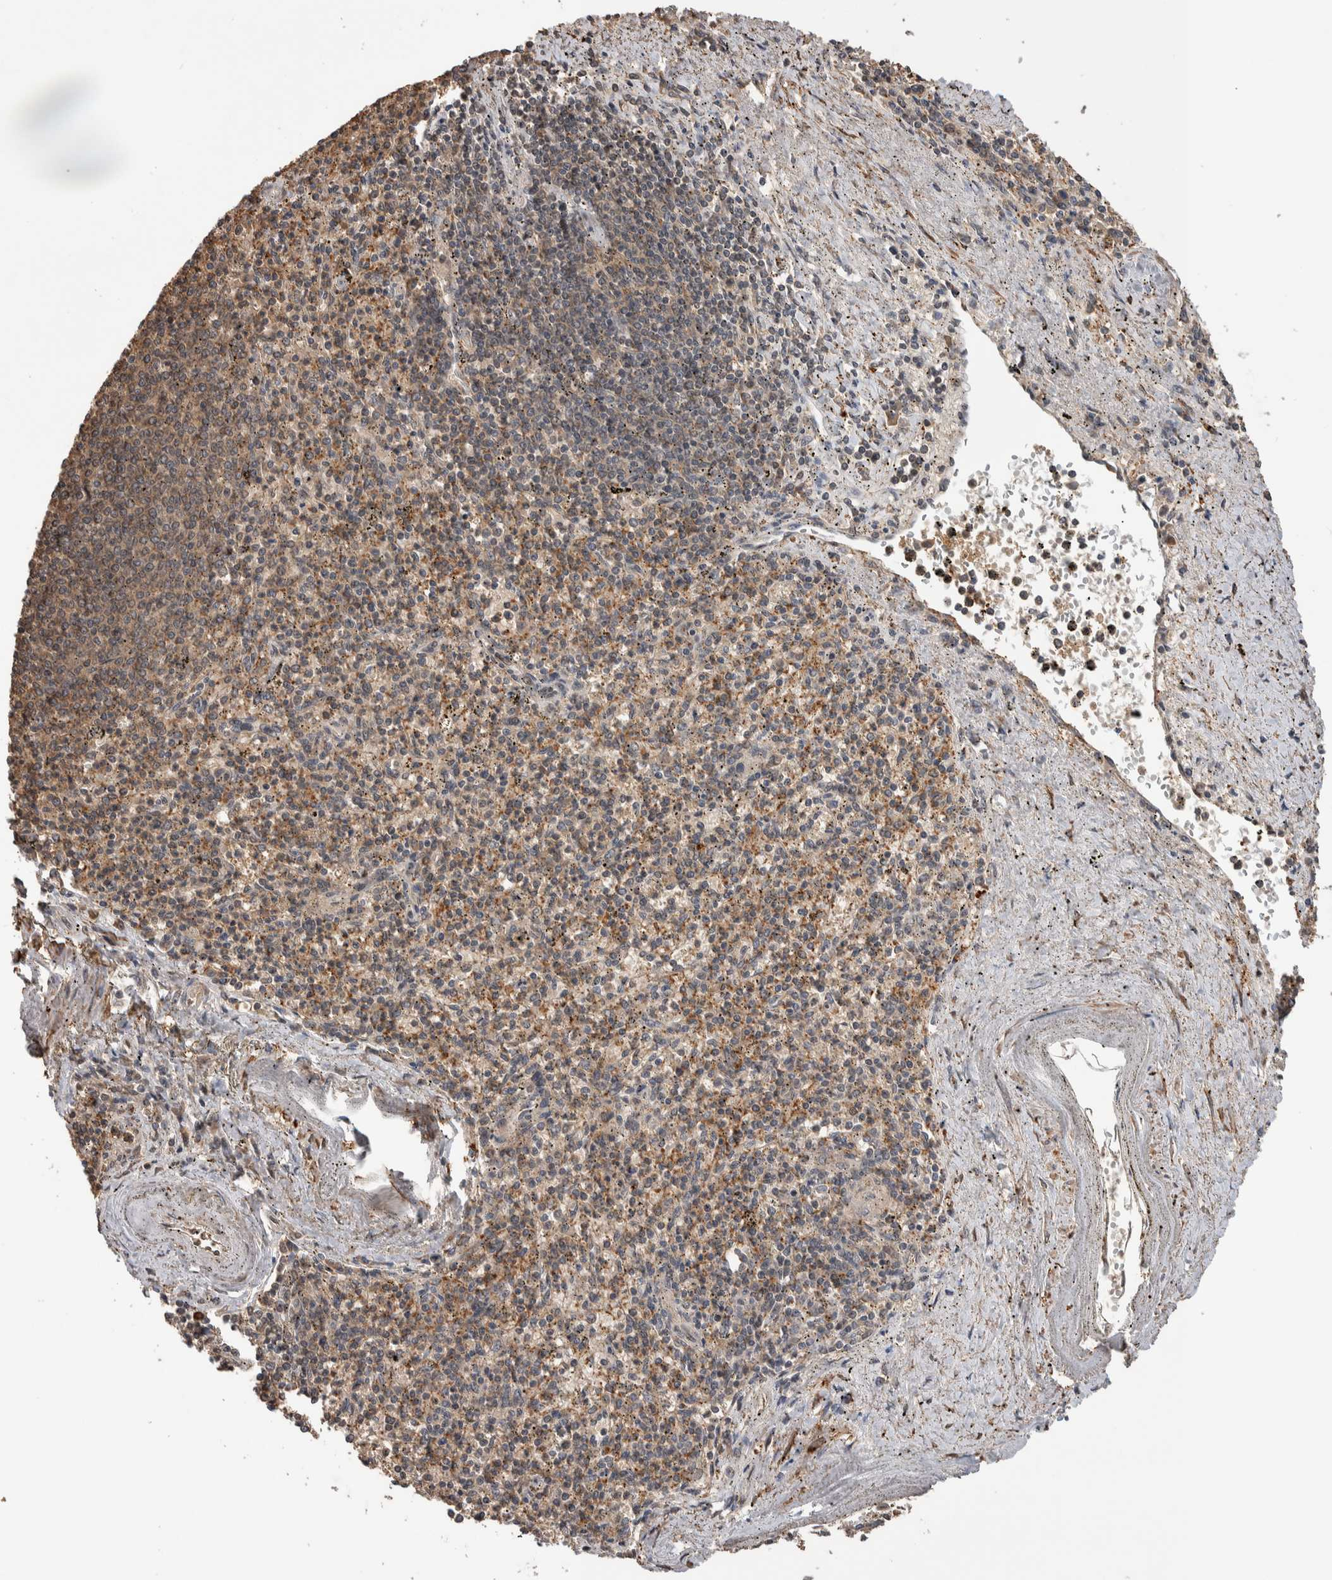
{"staining": {"intensity": "moderate", "quantity": "<25%", "location": "cytoplasmic/membranous"}, "tissue": "spleen", "cell_type": "Cells in red pulp", "image_type": "normal", "snomed": [{"axis": "morphology", "description": "Normal tissue, NOS"}, {"axis": "topography", "description": "Spleen"}], "caption": "Normal spleen exhibits moderate cytoplasmic/membranous expression in about <25% of cells in red pulp, visualized by immunohistochemistry.", "gene": "DVL2", "patient": {"sex": "male", "age": 72}}